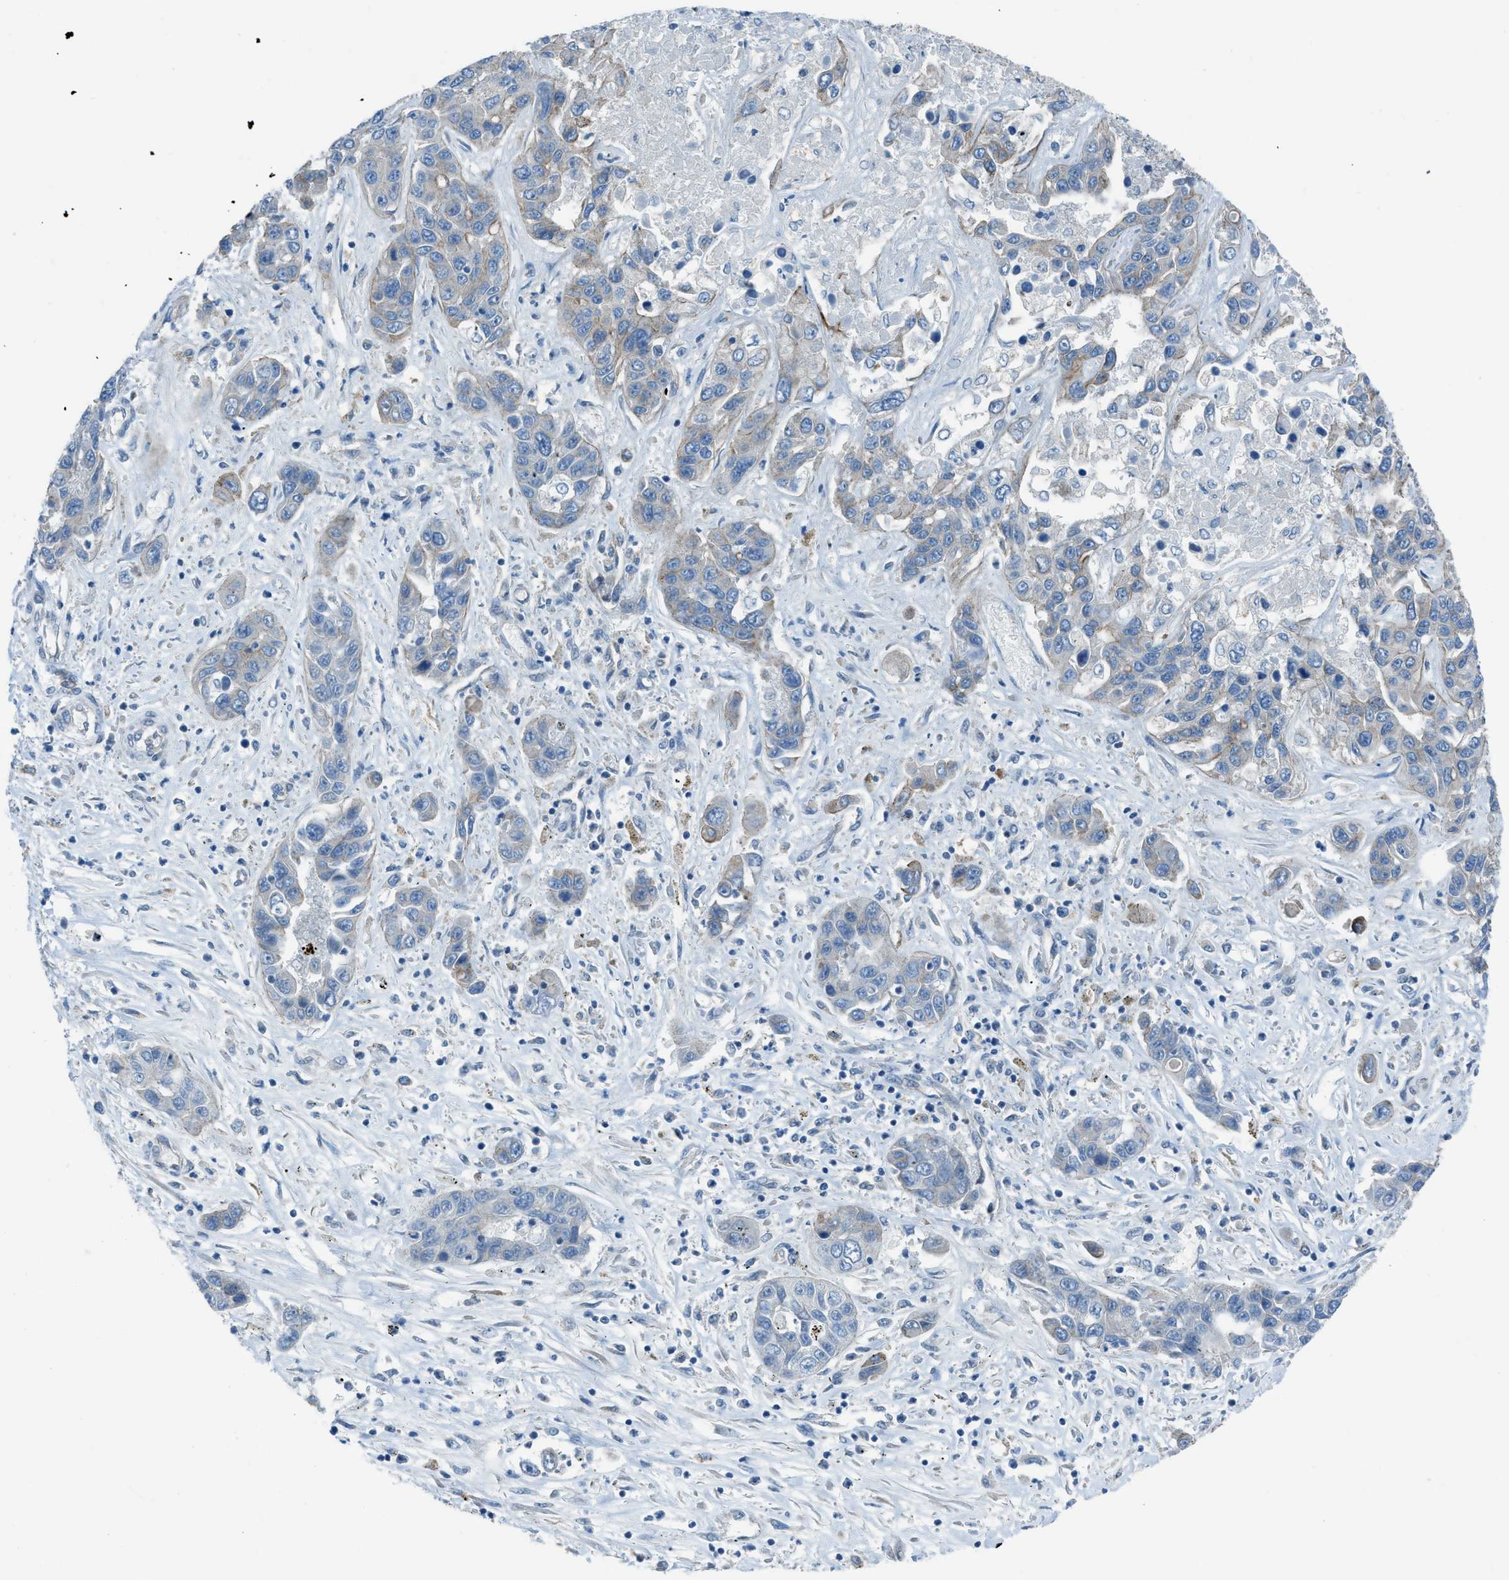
{"staining": {"intensity": "moderate", "quantity": "<25%", "location": "cytoplasmic/membranous"}, "tissue": "liver cancer", "cell_type": "Tumor cells", "image_type": "cancer", "snomed": [{"axis": "morphology", "description": "Cholangiocarcinoma"}, {"axis": "topography", "description": "Liver"}], "caption": "An immunohistochemistry image of neoplastic tissue is shown. Protein staining in brown labels moderate cytoplasmic/membranous positivity in cholangiocarcinoma (liver) within tumor cells.", "gene": "PRKN", "patient": {"sex": "female", "age": 52}}